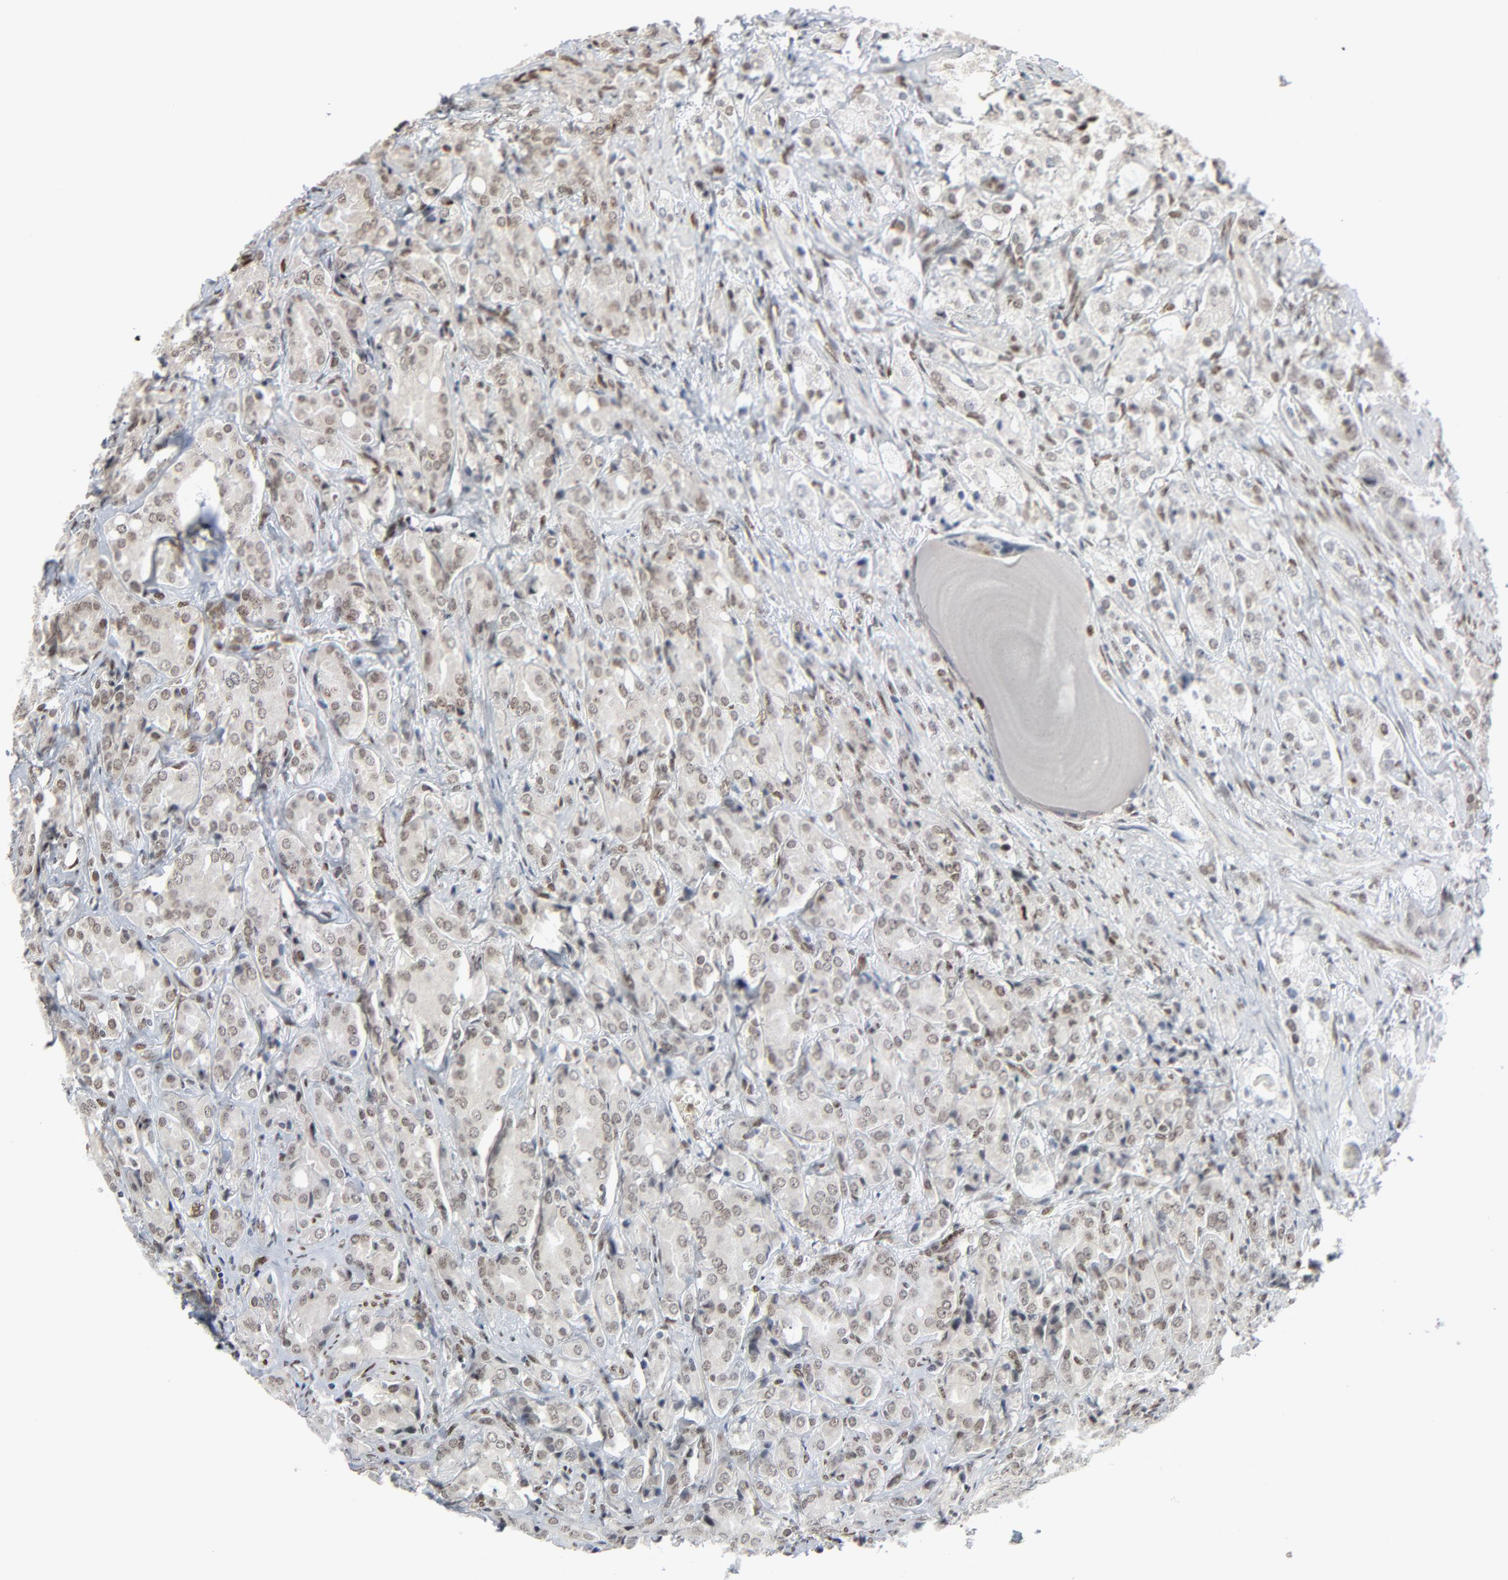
{"staining": {"intensity": "weak", "quantity": ">75%", "location": "nuclear"}, "tissue": "prostate cancer", "cell_type": "Tumor cells", "image_type": "cancer", "snomed": [{"axis": "morphology", "description": "Adenocarcinoma, High grade"}, {"axis": "topography", "description": "Prostate"}], "caption": "This is a histology image of immunohistochemistry staining of adenocarcinoma (high-grade) (prostate), which shows weak expression in the nuclear of tumor cells.", "gene": "CUX1", "patient": {"sex": "male", "age": 68}}